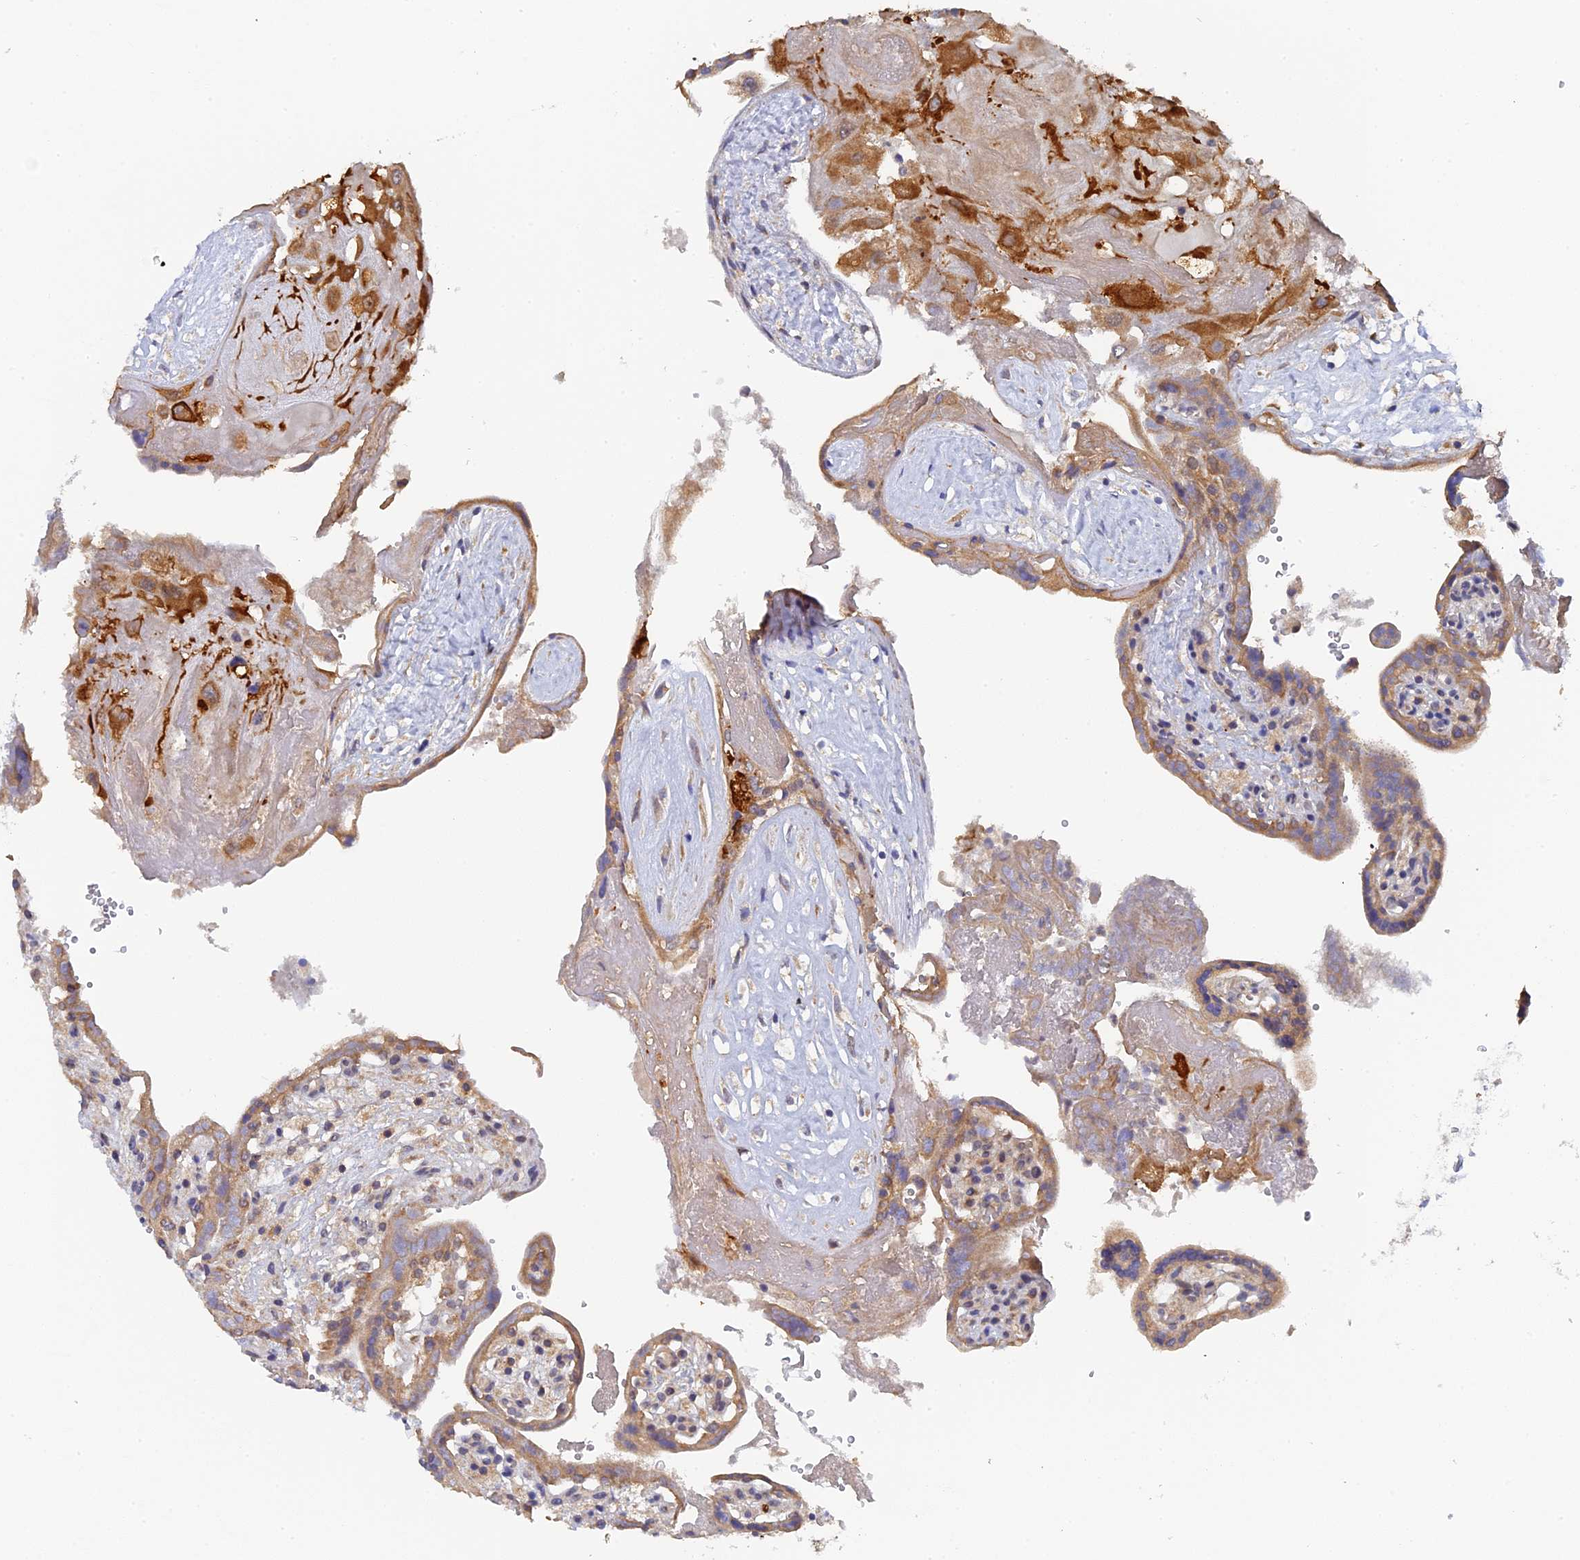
{"staining": {"intensity": "moderate", "quantity": ">75%", "location": "cytoplasmic/membranous"}, "tissue": "placenta", "cell_type": "Trophoblastic cells", "image_type": "normal", "snomed": [{"axis": "morphology", "description": "Normal tissue, NOS"}, {"axis": "topography", "description": "Placenta"}], "caption": "High-magnification brightfield microscopy of benign placenta stained with DAB (brown) and counterstained with hematoxylin (blue). trophoblastic cells exhibit moderate cytoplasmic/membranous expression is identified in approximately>75% of cells.", "gene": "MIGA2", "patient": {"sex": "female", "age": 37}}